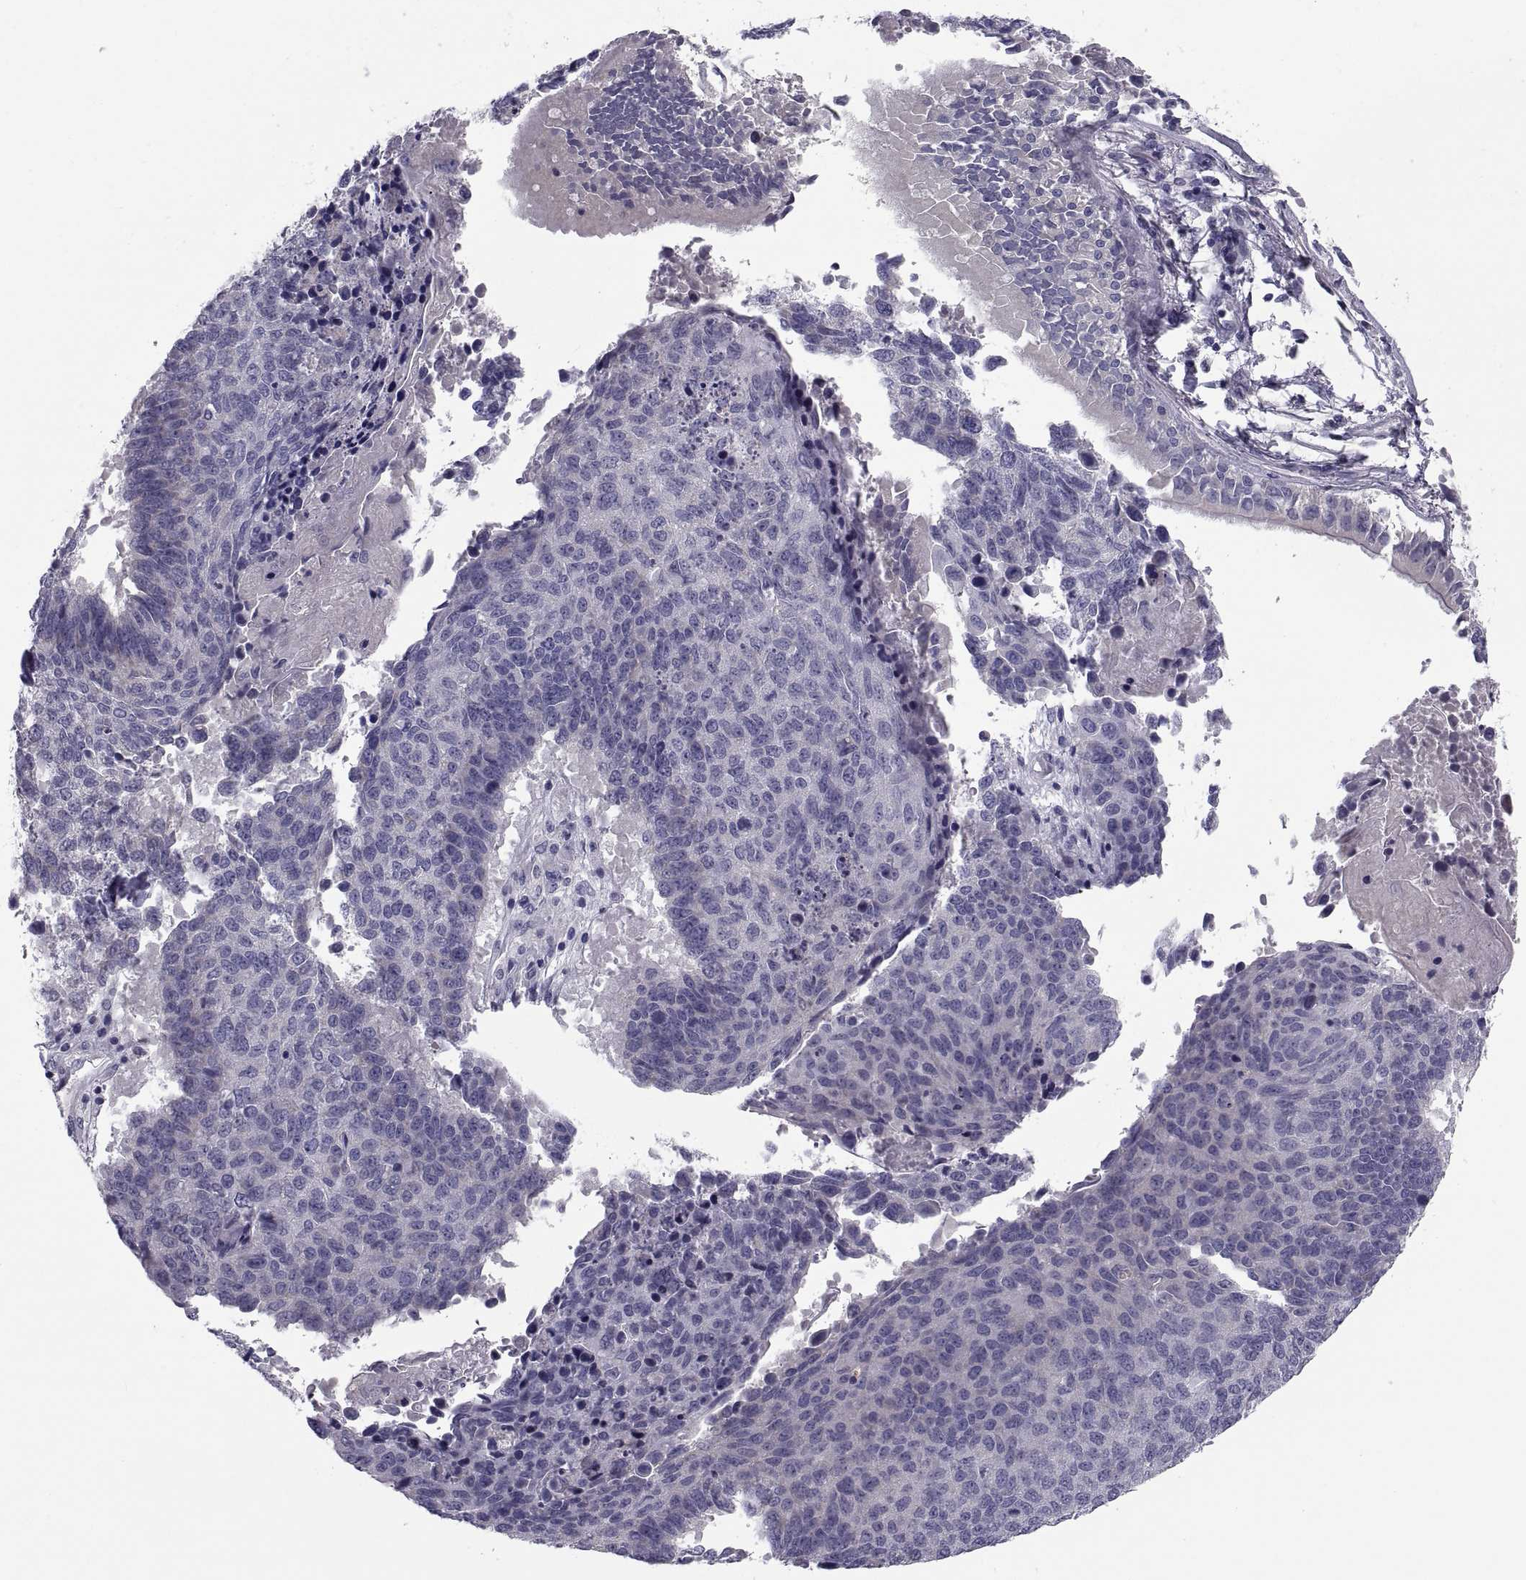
{"staining": {"intensity": "negative", "quantity": "none", "location": "none"}, "tissue": "lung cancer", "cell_type": "Tumor cells", "image_type": "cancer", "snomed": [{"axis": "morphology", "description": "Squamous cell carcinoma, NOS"}, {"axis": "topography", "description": "Lung"}], "caption": "The micrograph reveals no staining of tumor cells in lung cancer.", "gene": "PDZRN4", "patient": {"sex": "male", "age": 73}}